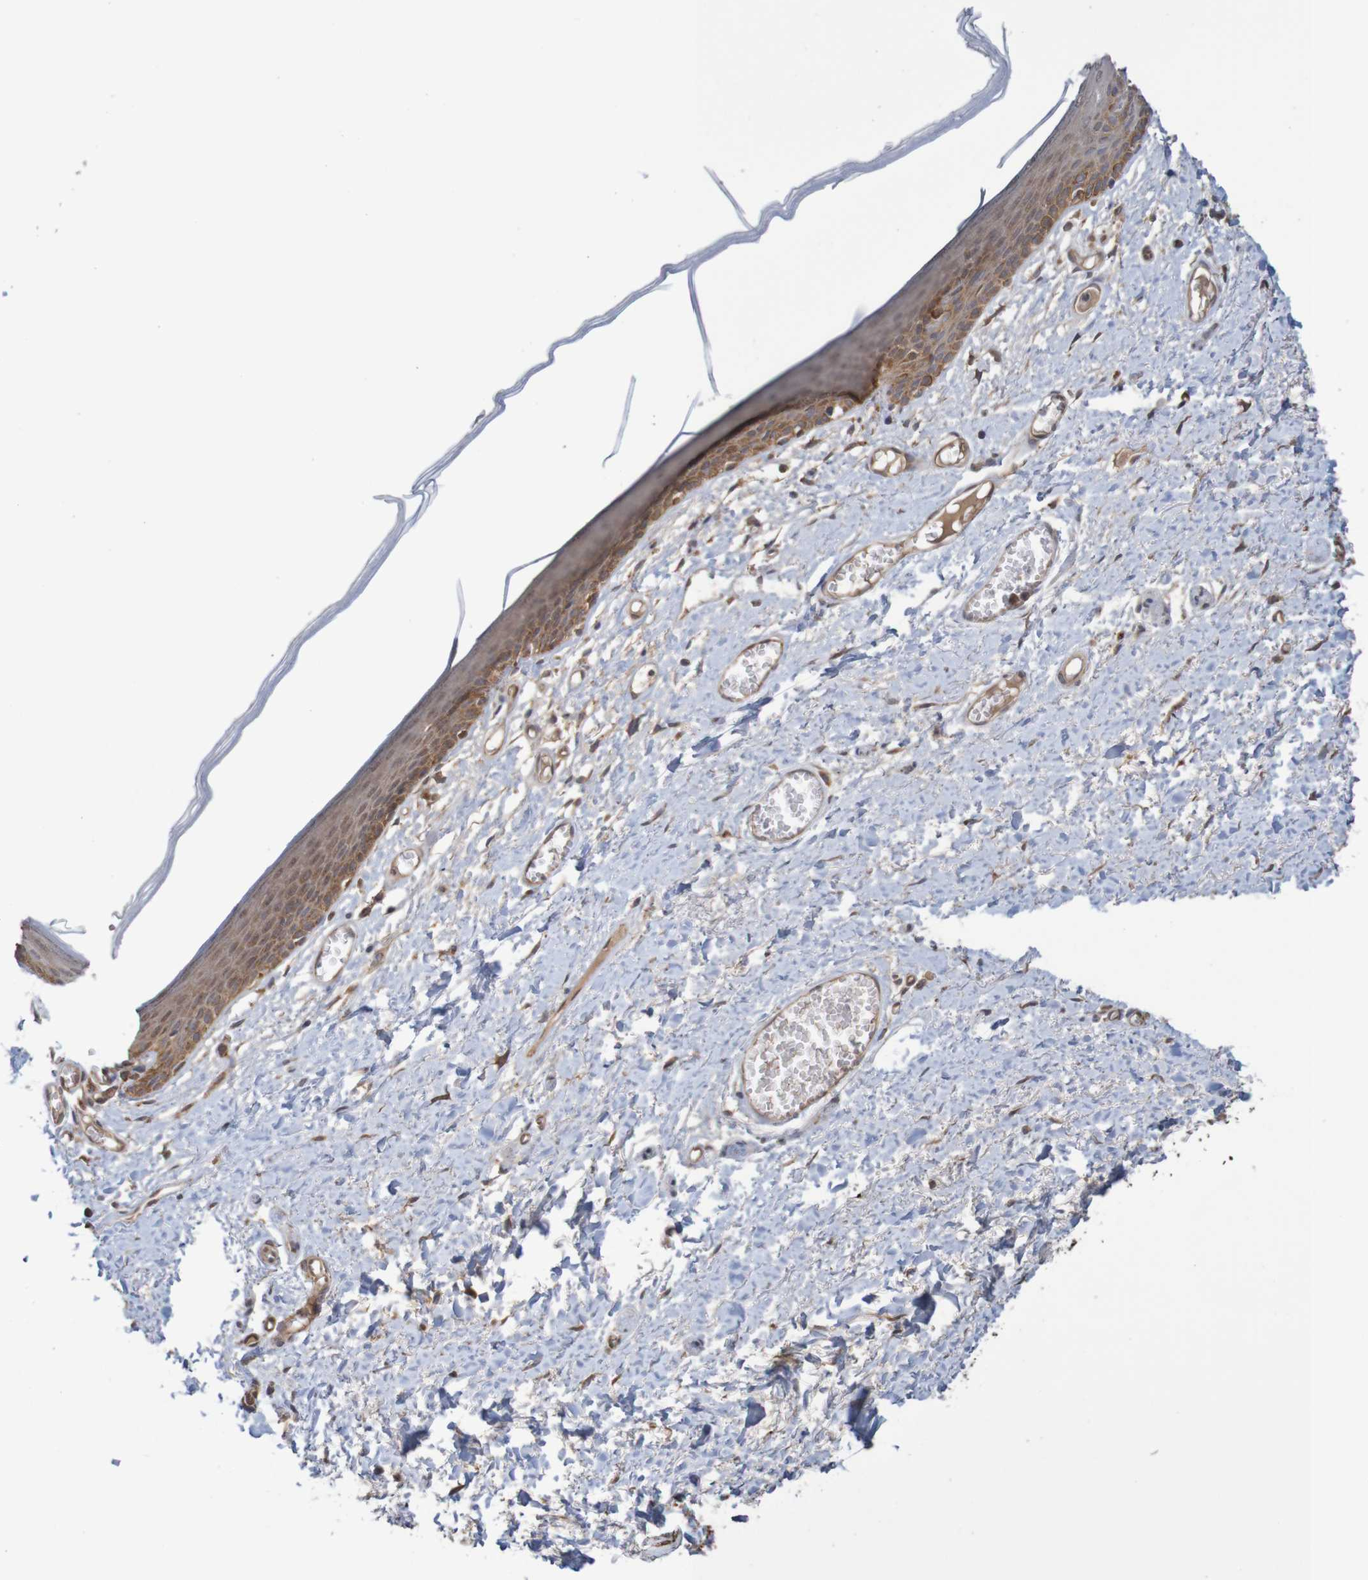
{"staining": {"intensity": "moderate", "quantity": ">75%", "location": "cytoplasmic/membranous"}, "tissue": "skin", "cell_type": "Epidermal cells", "image_type": "normal", "snomed": [{"axis": "morphology", "description": "Normal tissue, NOS"}, {"axis": "topography", "description": "Vulva"}], "caption": "Immunohistochemical staining of normal skin exhibits medium levels of moderate cytoplasmic/membranous positivity in approximately >75% of epidermal cells.", "gene": "MRPL52", "patient": {"sex": "female", "age": 54}}